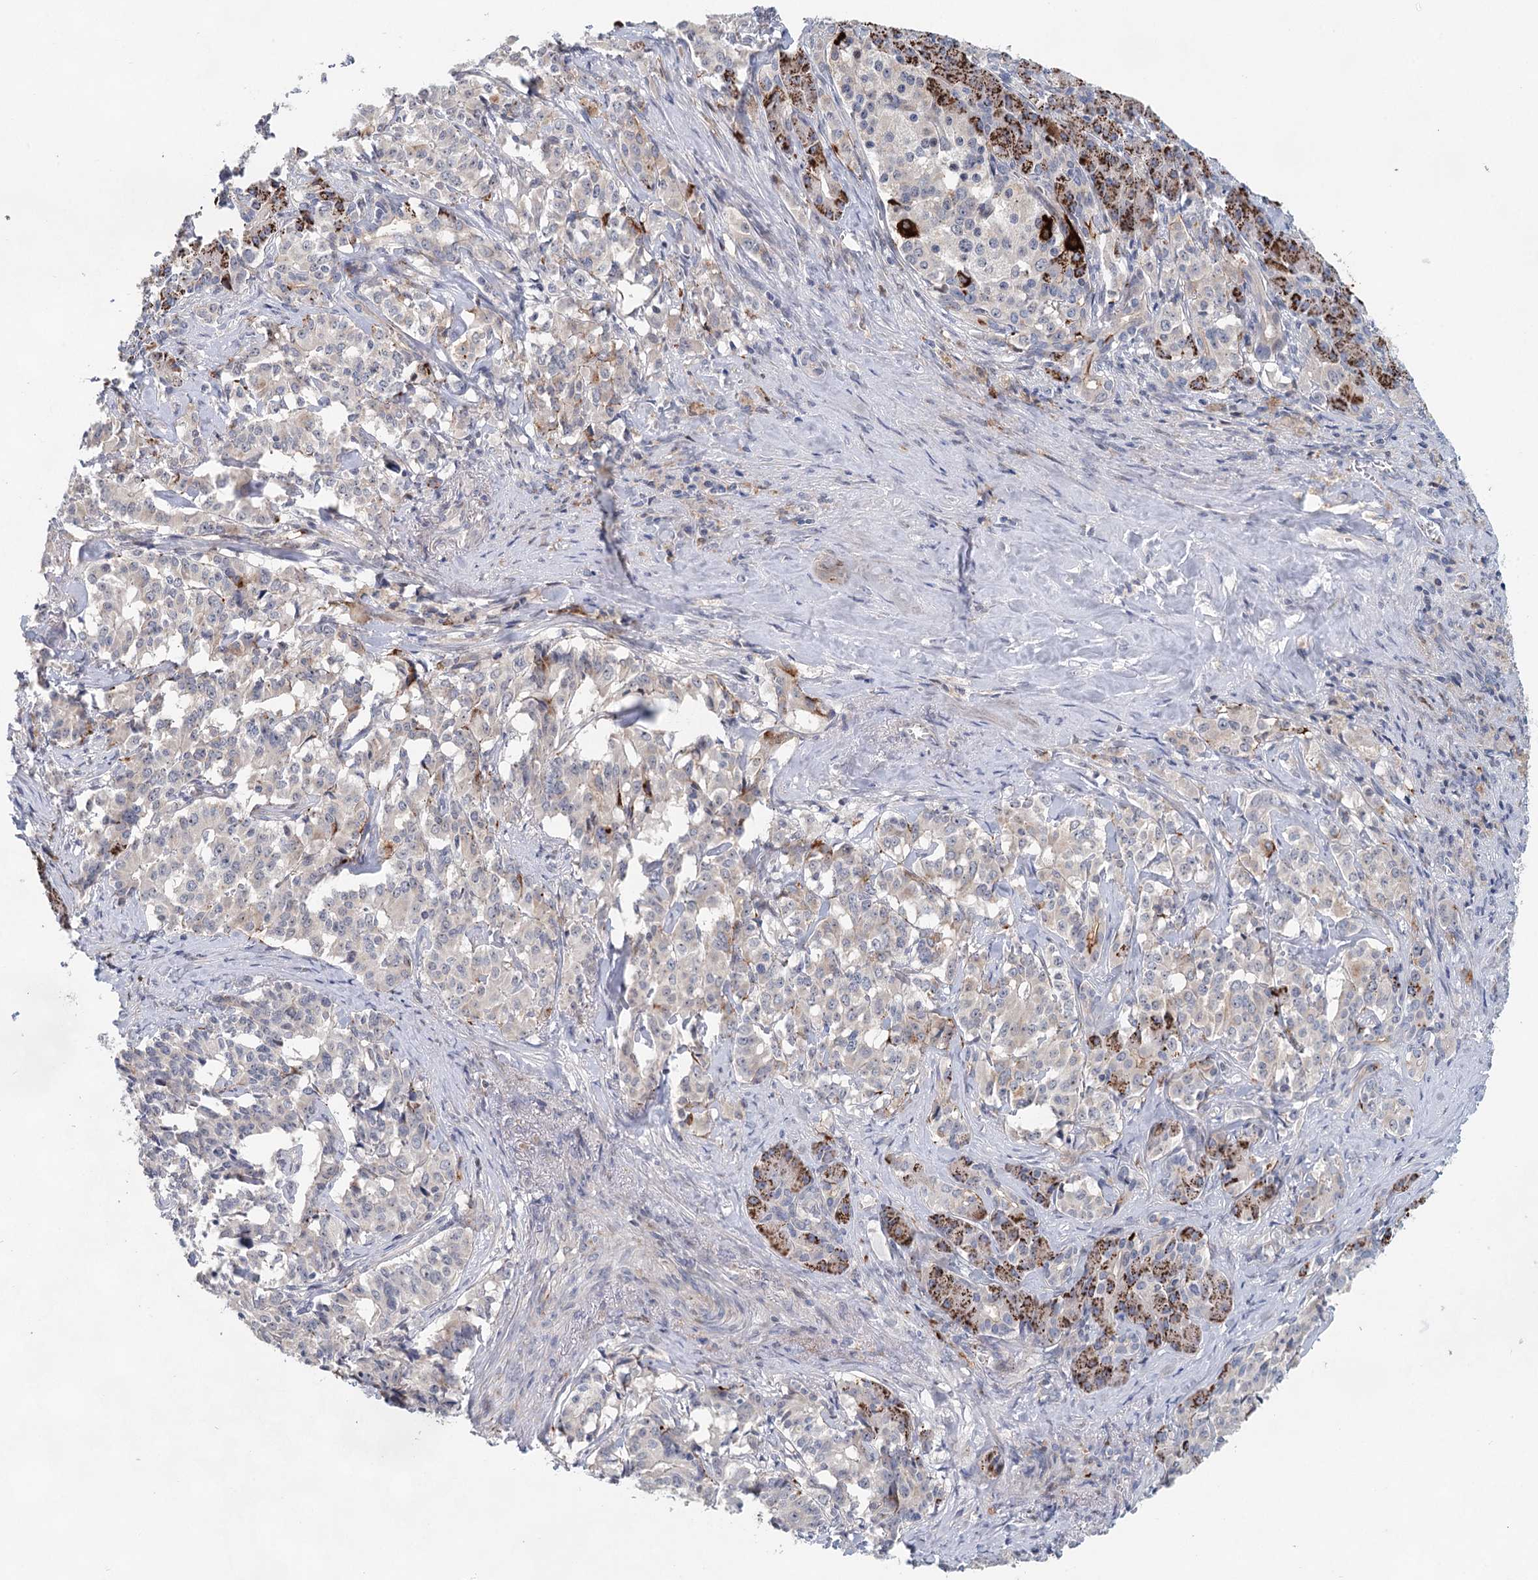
{"staining": {"intensity": "negative", "quantity": "none", "location": "none"}, "tissue": "pancreatic cancer", "cell_type": "Tumor cells", "image_type": "cancer", "snomed": [{"axis": "morphology", "description": "Adenocarcinoma, NOS"}, {"axis": "topography", "description": "Pancreas"}], "caption": "This image is of pancreatic cancer (adenocarcinoma) stained with immunohistochemistry (IHC) to label a protein in brown with the nuclei are counter-stained blue. There is no positivity in tumor cells.", "gene": "SLC19A3", "patient": {"sex": "female", "age": 74}}